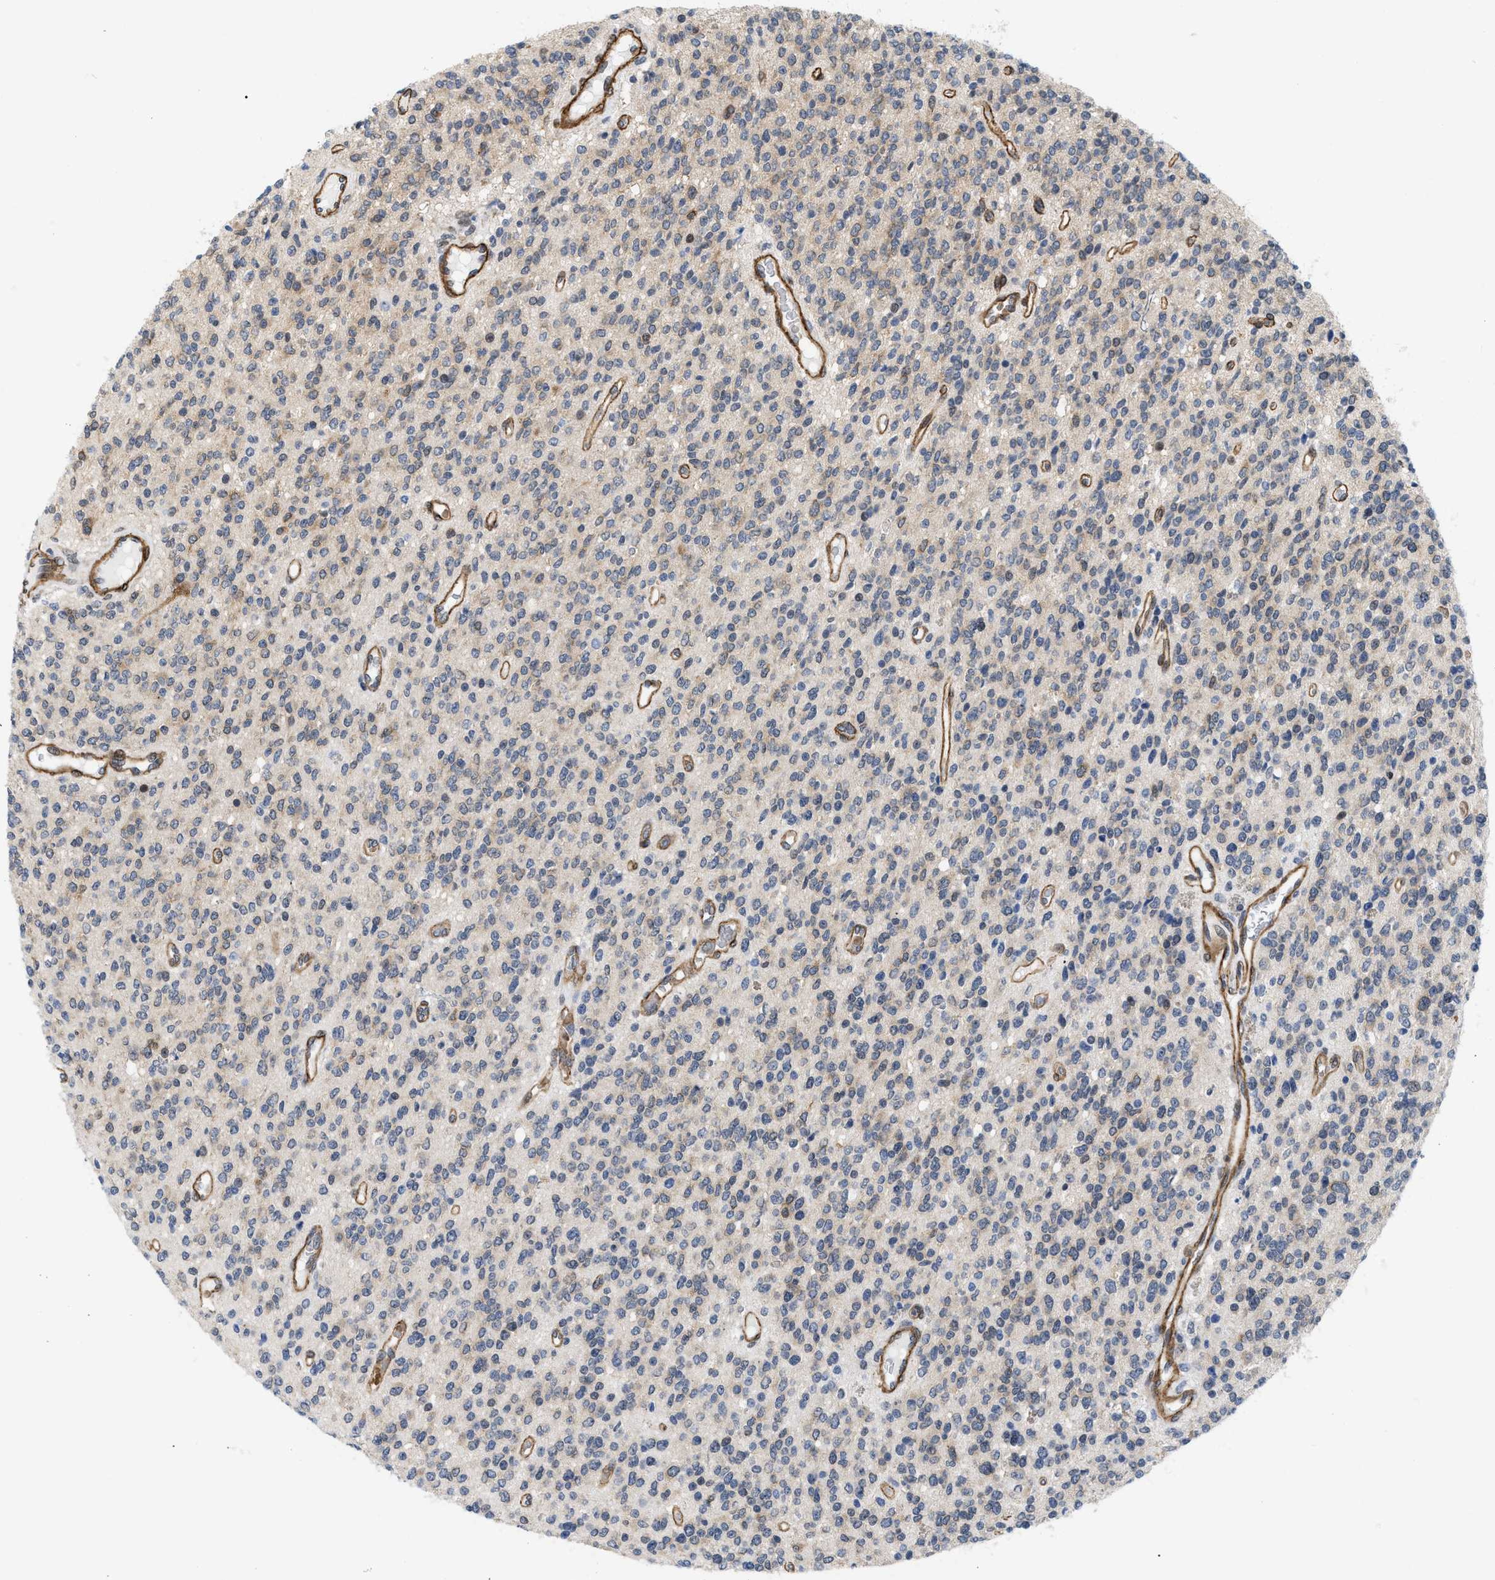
{"staining": {"intensity": "weak", "quantity": "<25%", "location": "cytoplasmic/membranous"}, "tissue": "glioma", "cell_type": "Tumor cells", "image_type": "cancer", "snomed": [{"axis": "morphology", "description": "Glioma, malignant, High grade"}, {"axis": "topography", "description": "Brain"}], "caption": "An immunohistochemistry photomicrograph of malignant high-grade glioma is shown. There is no staining in tumor cells of malignant high-grade glioma.", "gene": "GPRASP2", "patient": {"sex": "male", "age": 34}}